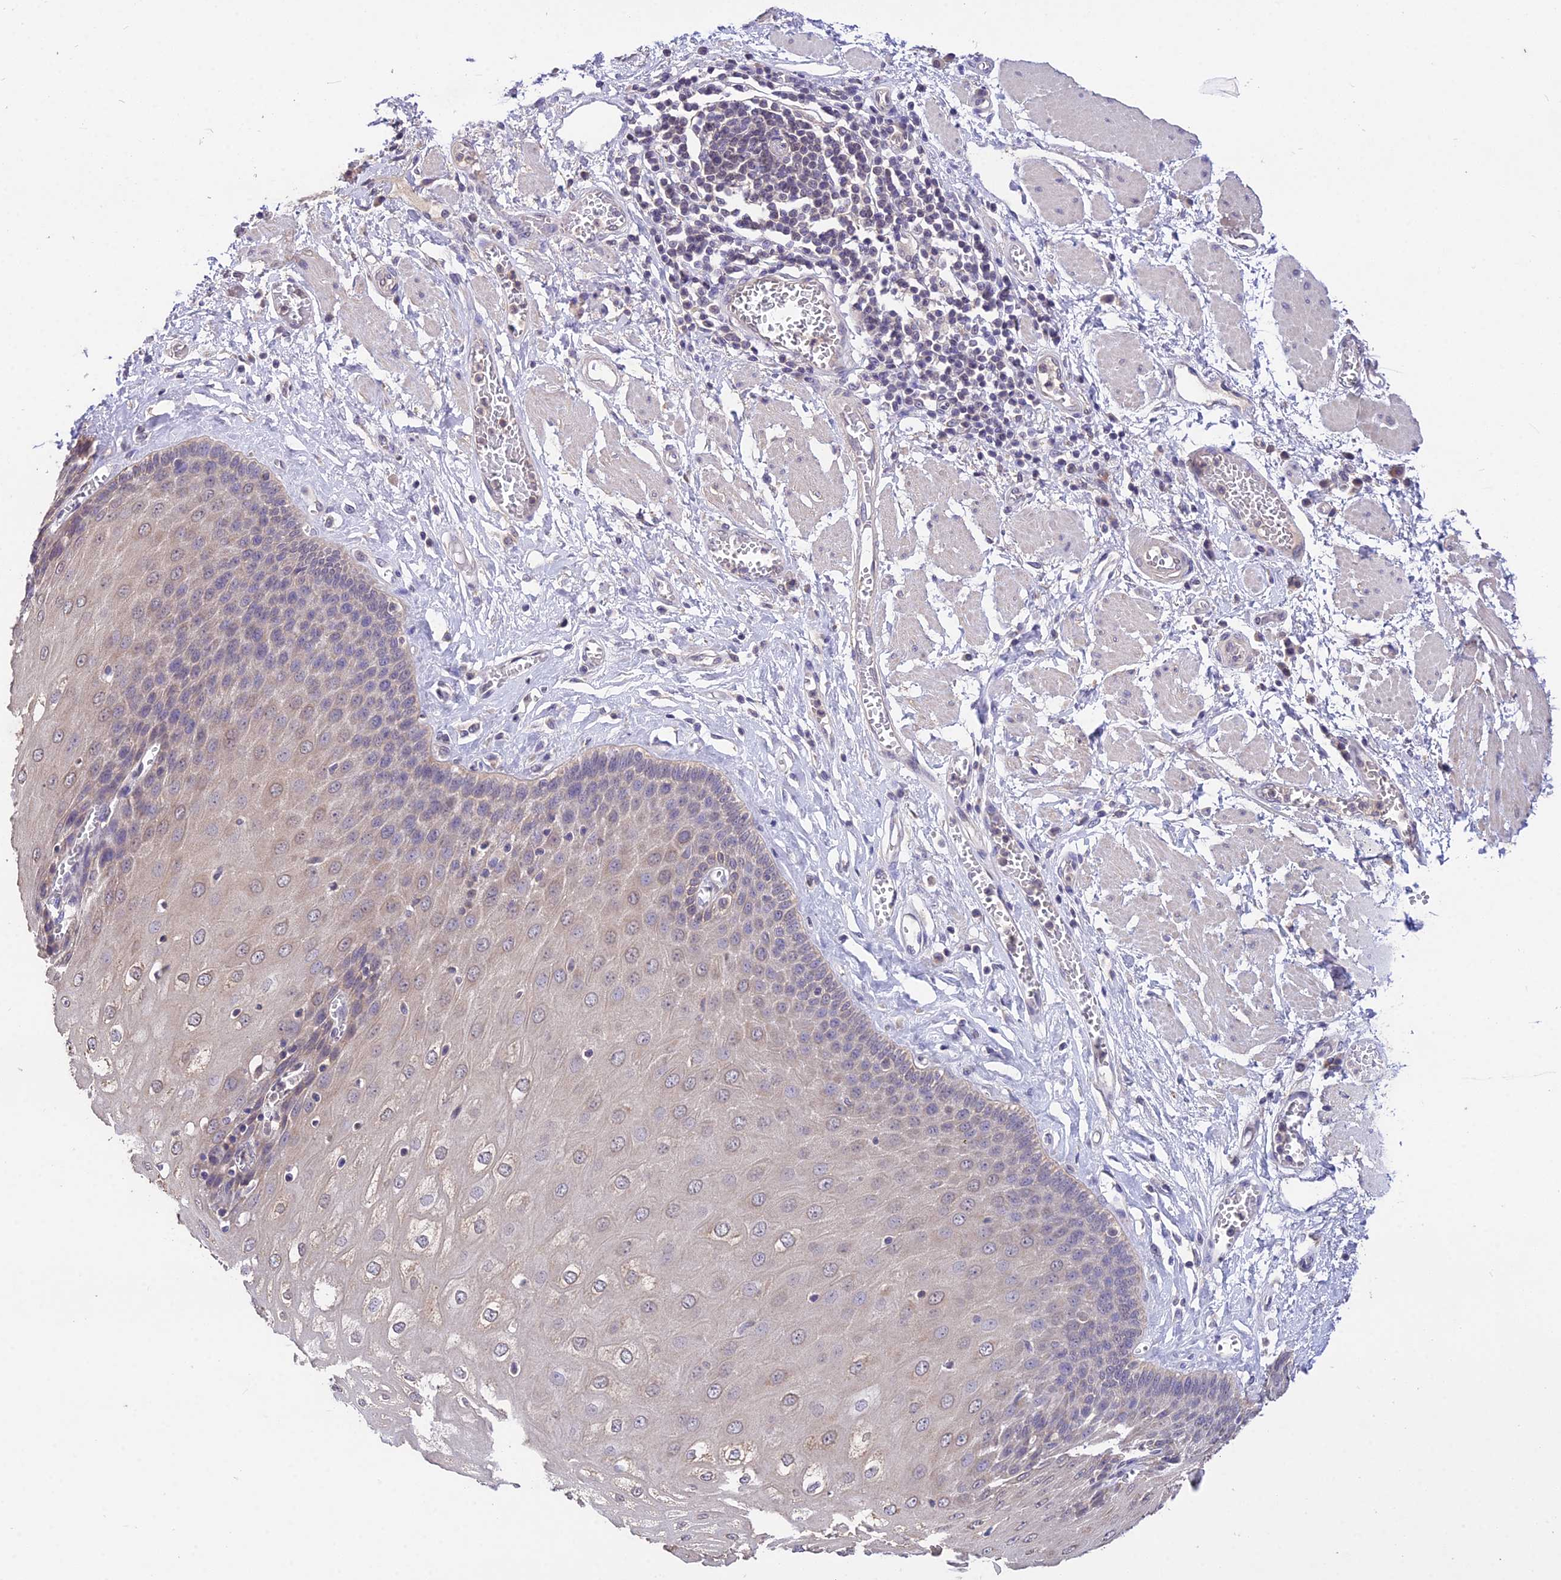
{"staining": {"intensity": "weak", "quantity": "25%-75%", "location": "cytoplasmic/membranous,nuclear"}, "tissue": "esophagus", "cell_type": "Squamous epithelial cells", "image_type": "normal", "snomed": [{"axis": "morphology", "description": "Normal tissue, NOS"}, {"axis": "topography", "description": "Esophagus"}], "caption": "Immunohistochemical staining of benign esophagus reveals 25%-75% levels of weak cytoplasmic/membranous,nuclear protein positivity in approximately 25%-75% of squamous epithelial cells.", "gene": "PGK1", "patient": {"sex": "male", "age": 60}}